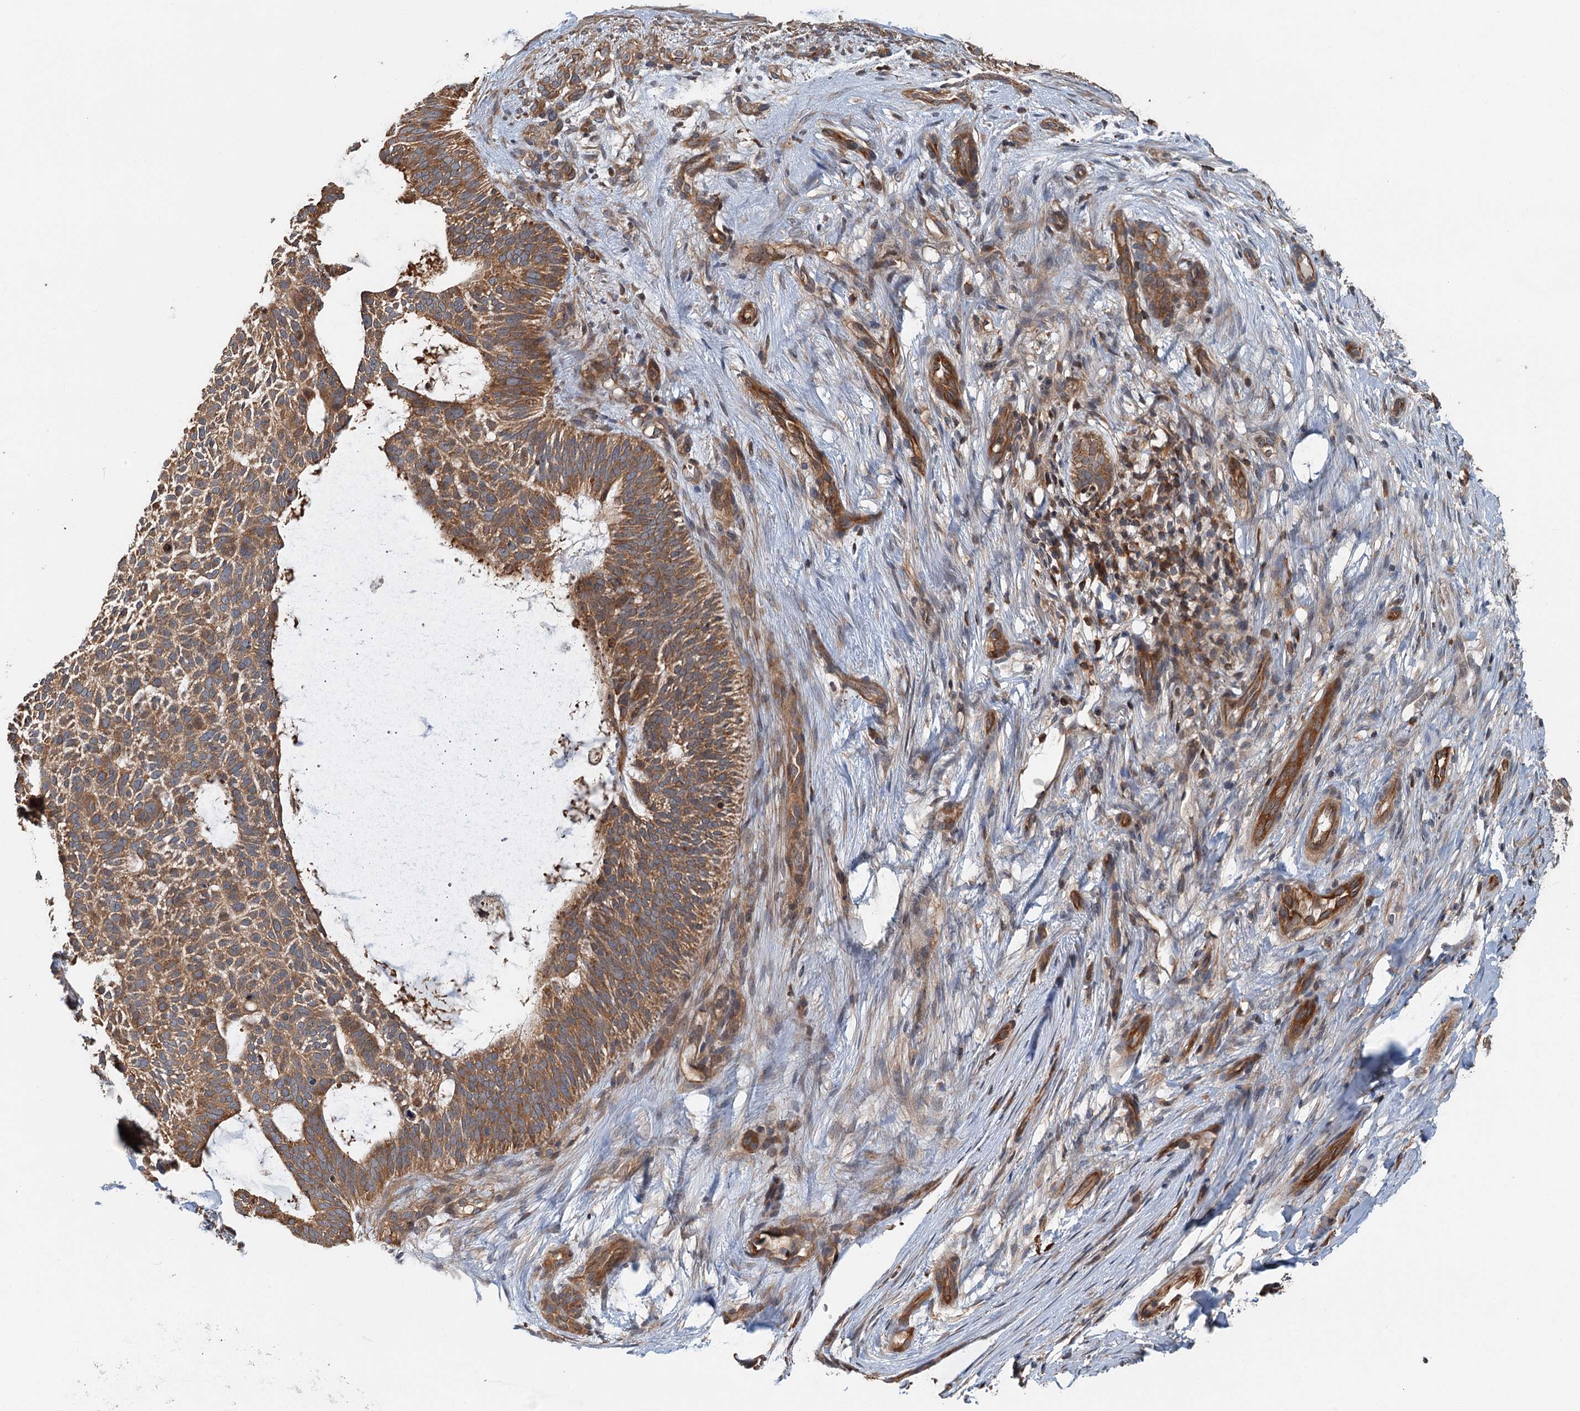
{"staining": {"intensity": "moderate", "quantity": ">75%", "location": "cytoplasmic/membranous"}, "tissue": "skin cancer", "cell_type": "Tumor cells", "image_type": "cancer", "snomed": [{"axis": "morphology", "description": "Basal cell carcinoma"}, {"axis": "topography", "description": "Skin"}], "caption": "Immunohistochemistry (IHC) of skin cancer exhibits medium levels of moderate cytoplasmic/membranous positivity in about >75% of tumor cells.", "gene": "ZNF527", "patient": {"sex": "male", "age": 88}}